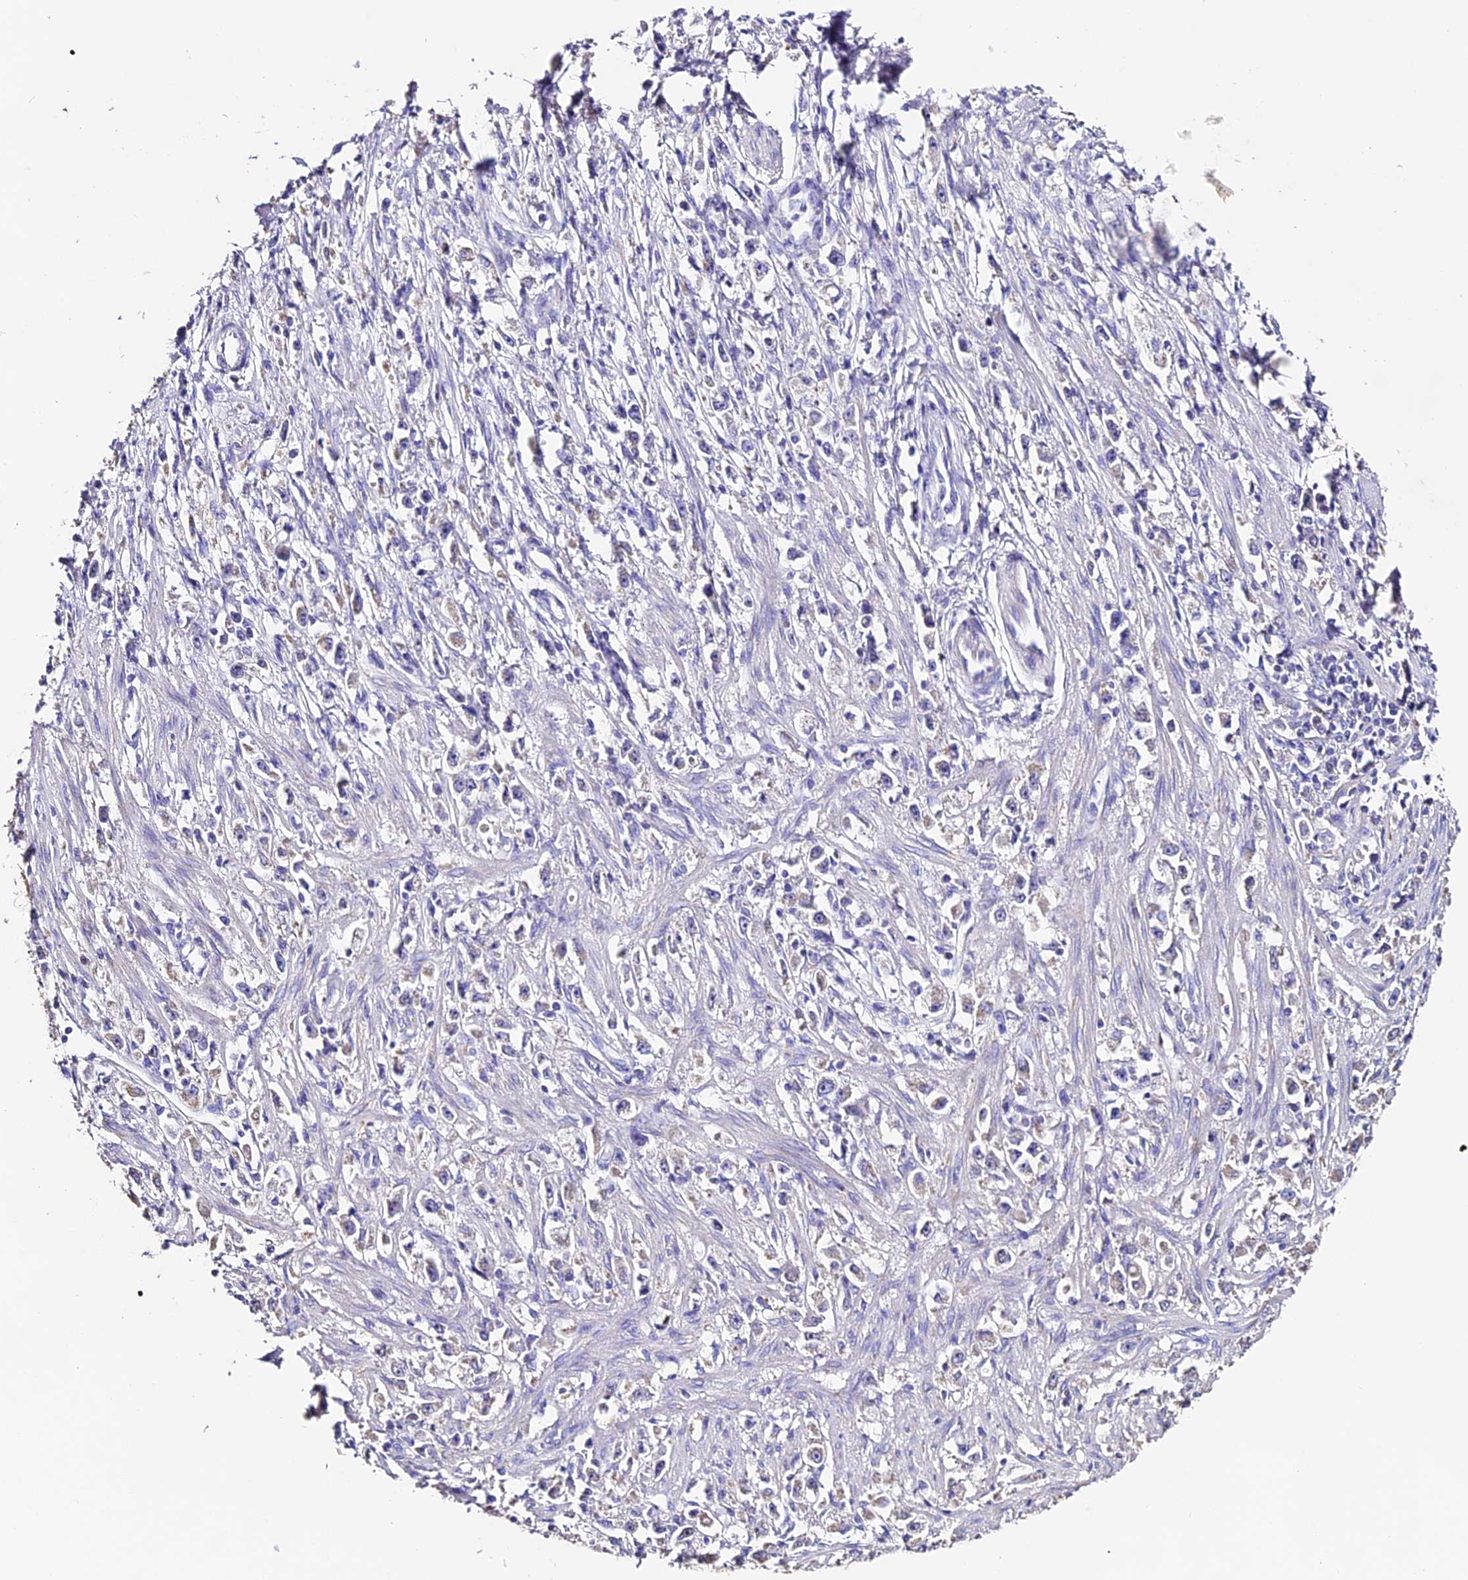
{"staining": {"intensity": "weak", "quantity": "<25%", "location": "cytoplasmic/membranous"}, "tissue": "stomach cancer", "cell_type": "Tumor cells", "image_type": "cancer", "snomed": [{"axis": "morphology", "description": "Adenocarcinoma, NOS"}, {"axis": "topography", "description": "Stomach"}], "caption": "This is a micrograph of IHC staining of adenocarcinoma (stomach), which shows no staining in tumor cells.", "gene": "FBXW9", "patient": {"sex": "female", "age": 59}}